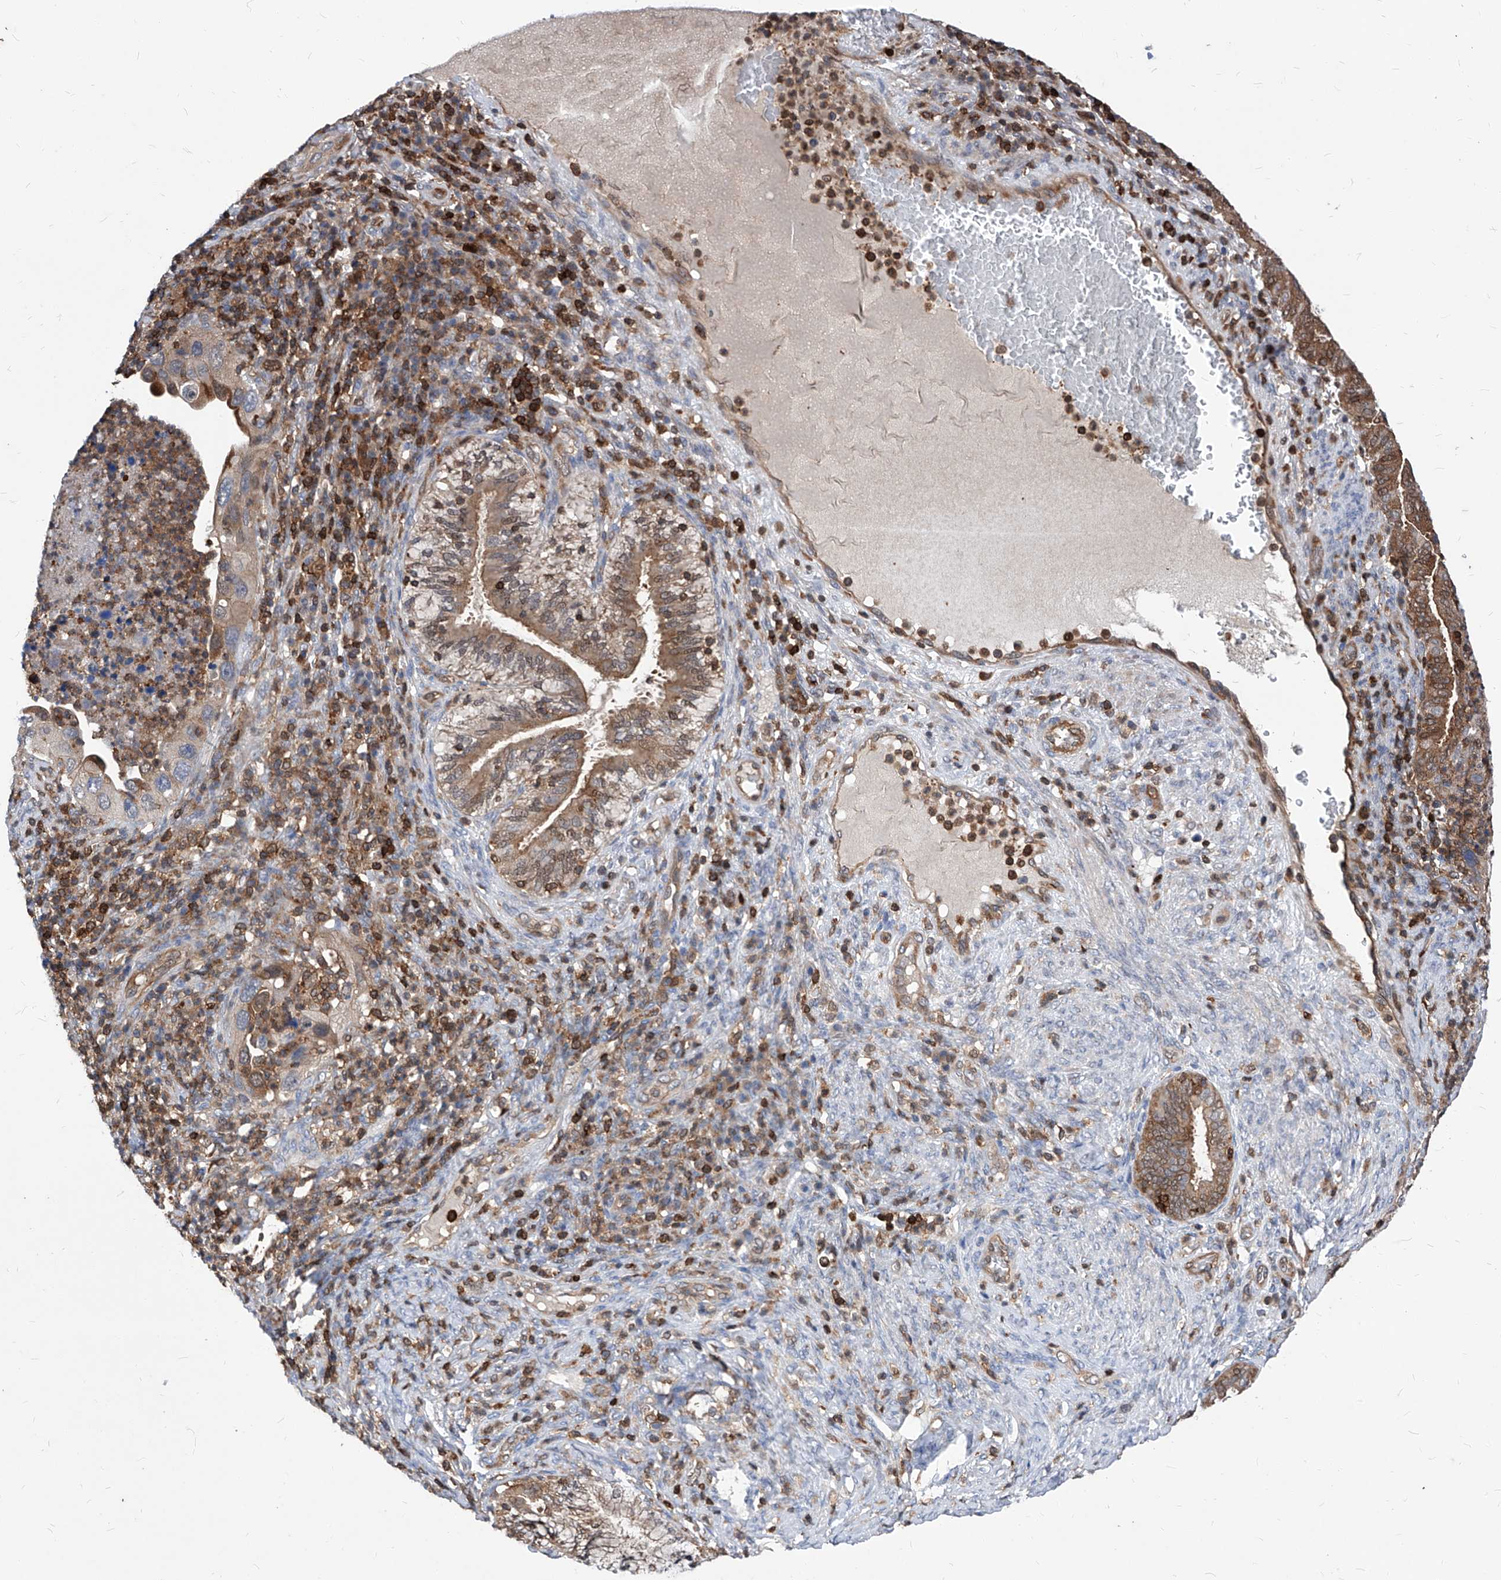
{"staining": {"intensity": "moderate", "quantity": ">75%", "location": "cytoplasmic/membranous"}, "tissue": "cervical cancer", "cell_type": "Tumor cells", "image_type": "cancer", "snomed": [{"axis": "morphology", "description": "Squamous cell carcinoma, NOS"}, {"axis": "topography", "description": "Cervix"}], "caption": "Tumor cells exhibit medium levels of moderate cytoplasmic/membranous expression in about >75% of cells in squamous cell carcinoma (cervical). (DAB IHC, brown staining for protein, blue staining for nuclei).", "gene": "ABRACL", "patient": {"sex": "female", "age": 38}}